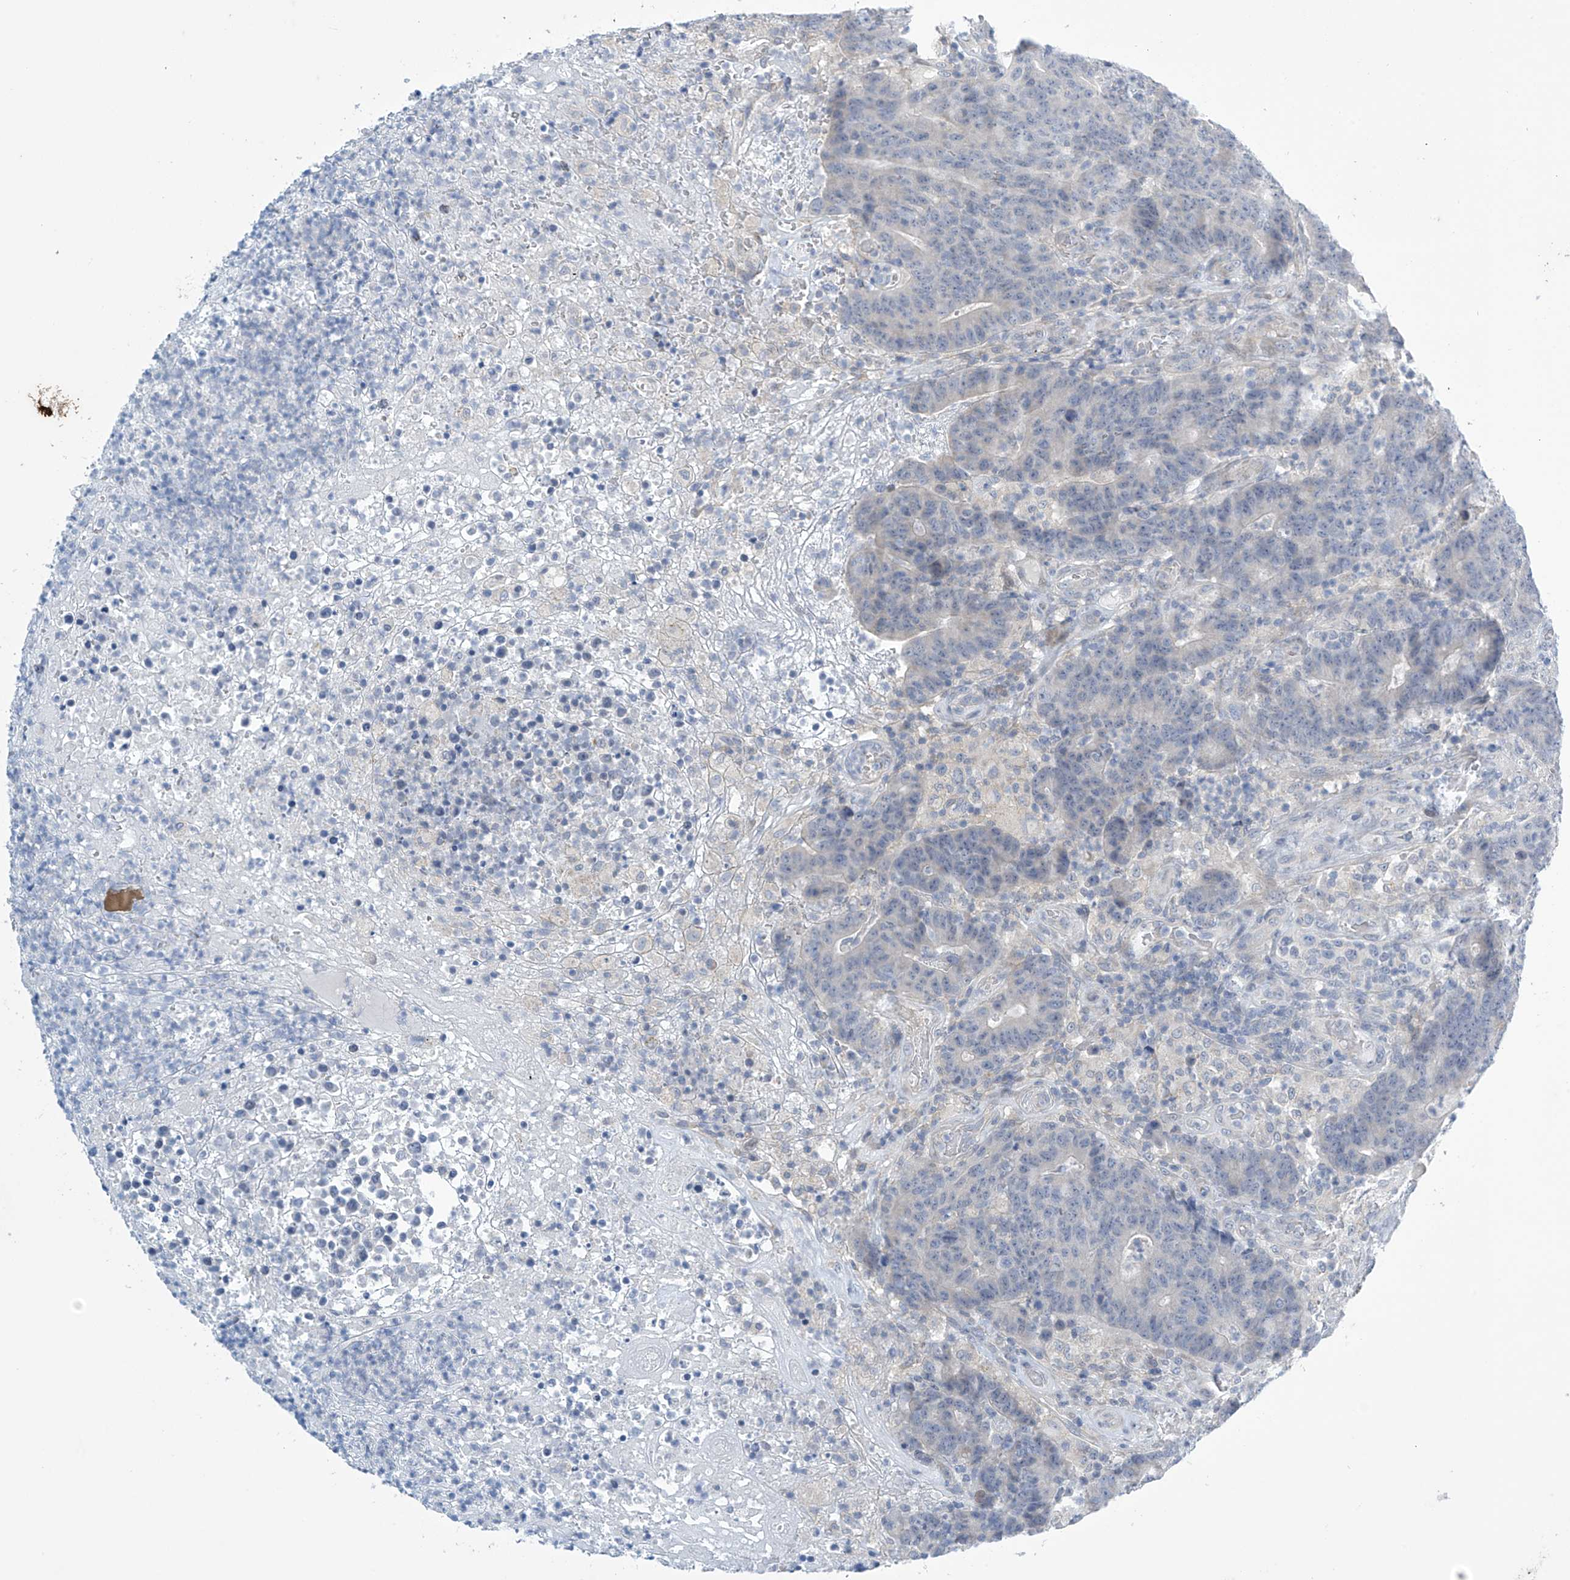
{"staining": {"intensity": "negative", "quantity": "none", "location": "none"}, "tissue": "colorectal cancer", "cell_type": "Tumor cells", "image_type": "cancer", "snomed": [{"axis": "morphology", "description": "Normal tissue, NOS"}, {"axis": "morphology", "description": "Adenocarcinoma, NOS"}, {"axis": "topography", "description": "Colon"}], "caption": "IHC histopathology image of neoplastic tissue: colorectal adenocarcinoma stained with DAB (3,3'-diaminobenzidine) shows no significant protein positivity in tumor cells. (IHC, brightfield microscopy, high magnification).", "gene": "SLC35A5", "patient": {"sex": "female", "age": 75}}